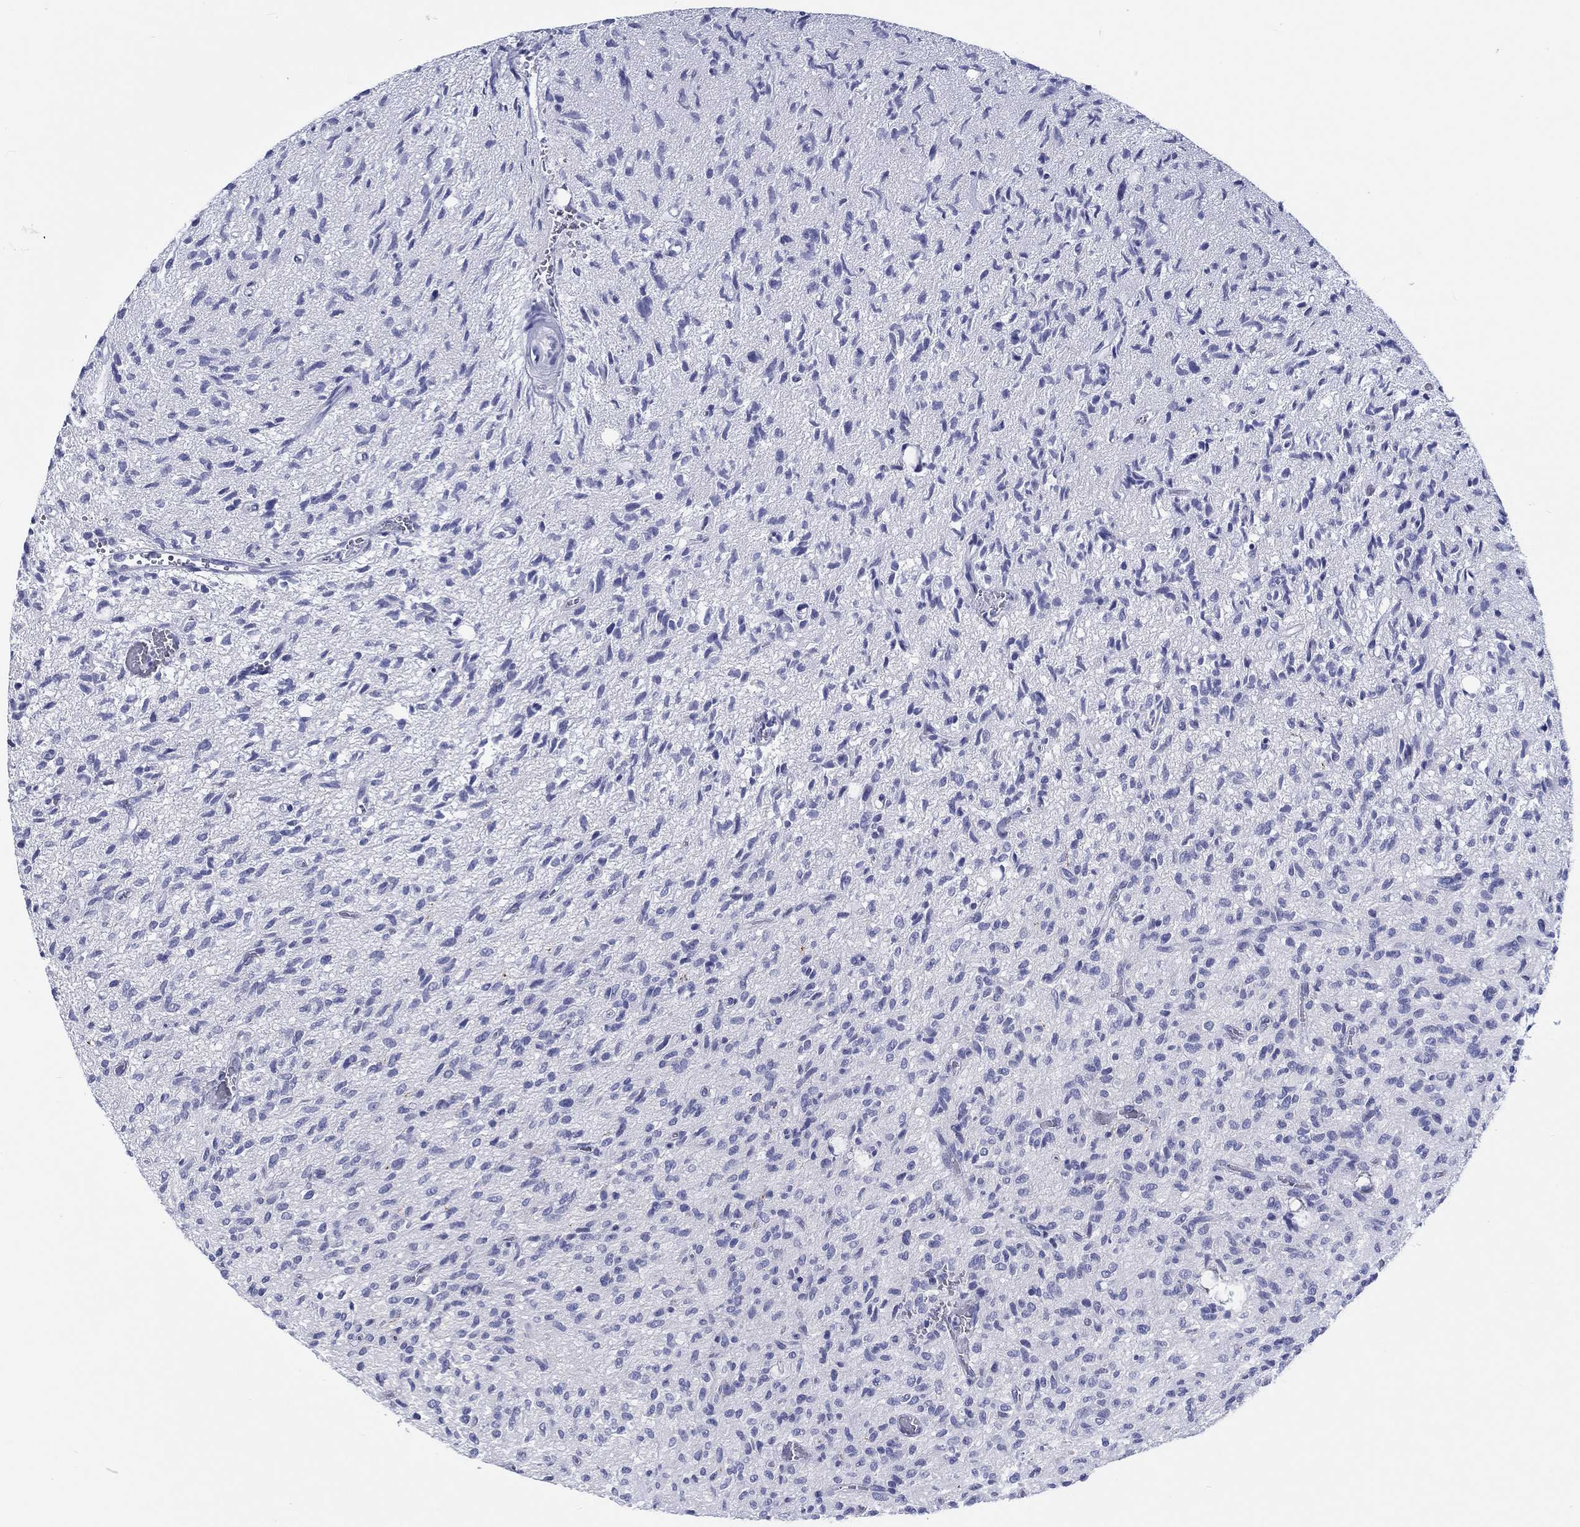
{"staining": {"intensity": "negative", "quantity": "none", "location": "none"}, "tissue": "glioma", "cell_type": "Tumor cells", "image_type": "cancer", "snomed": [{"axis": "morphology", "description": "Glioma, malignant, High grade"}, {"axis": "topography", "description": "Brain"}], "caption": "Tumor cells show no significant staining in glioma.", "gene": "H1-1", "patient": {"sex": "male", "age": 64}}